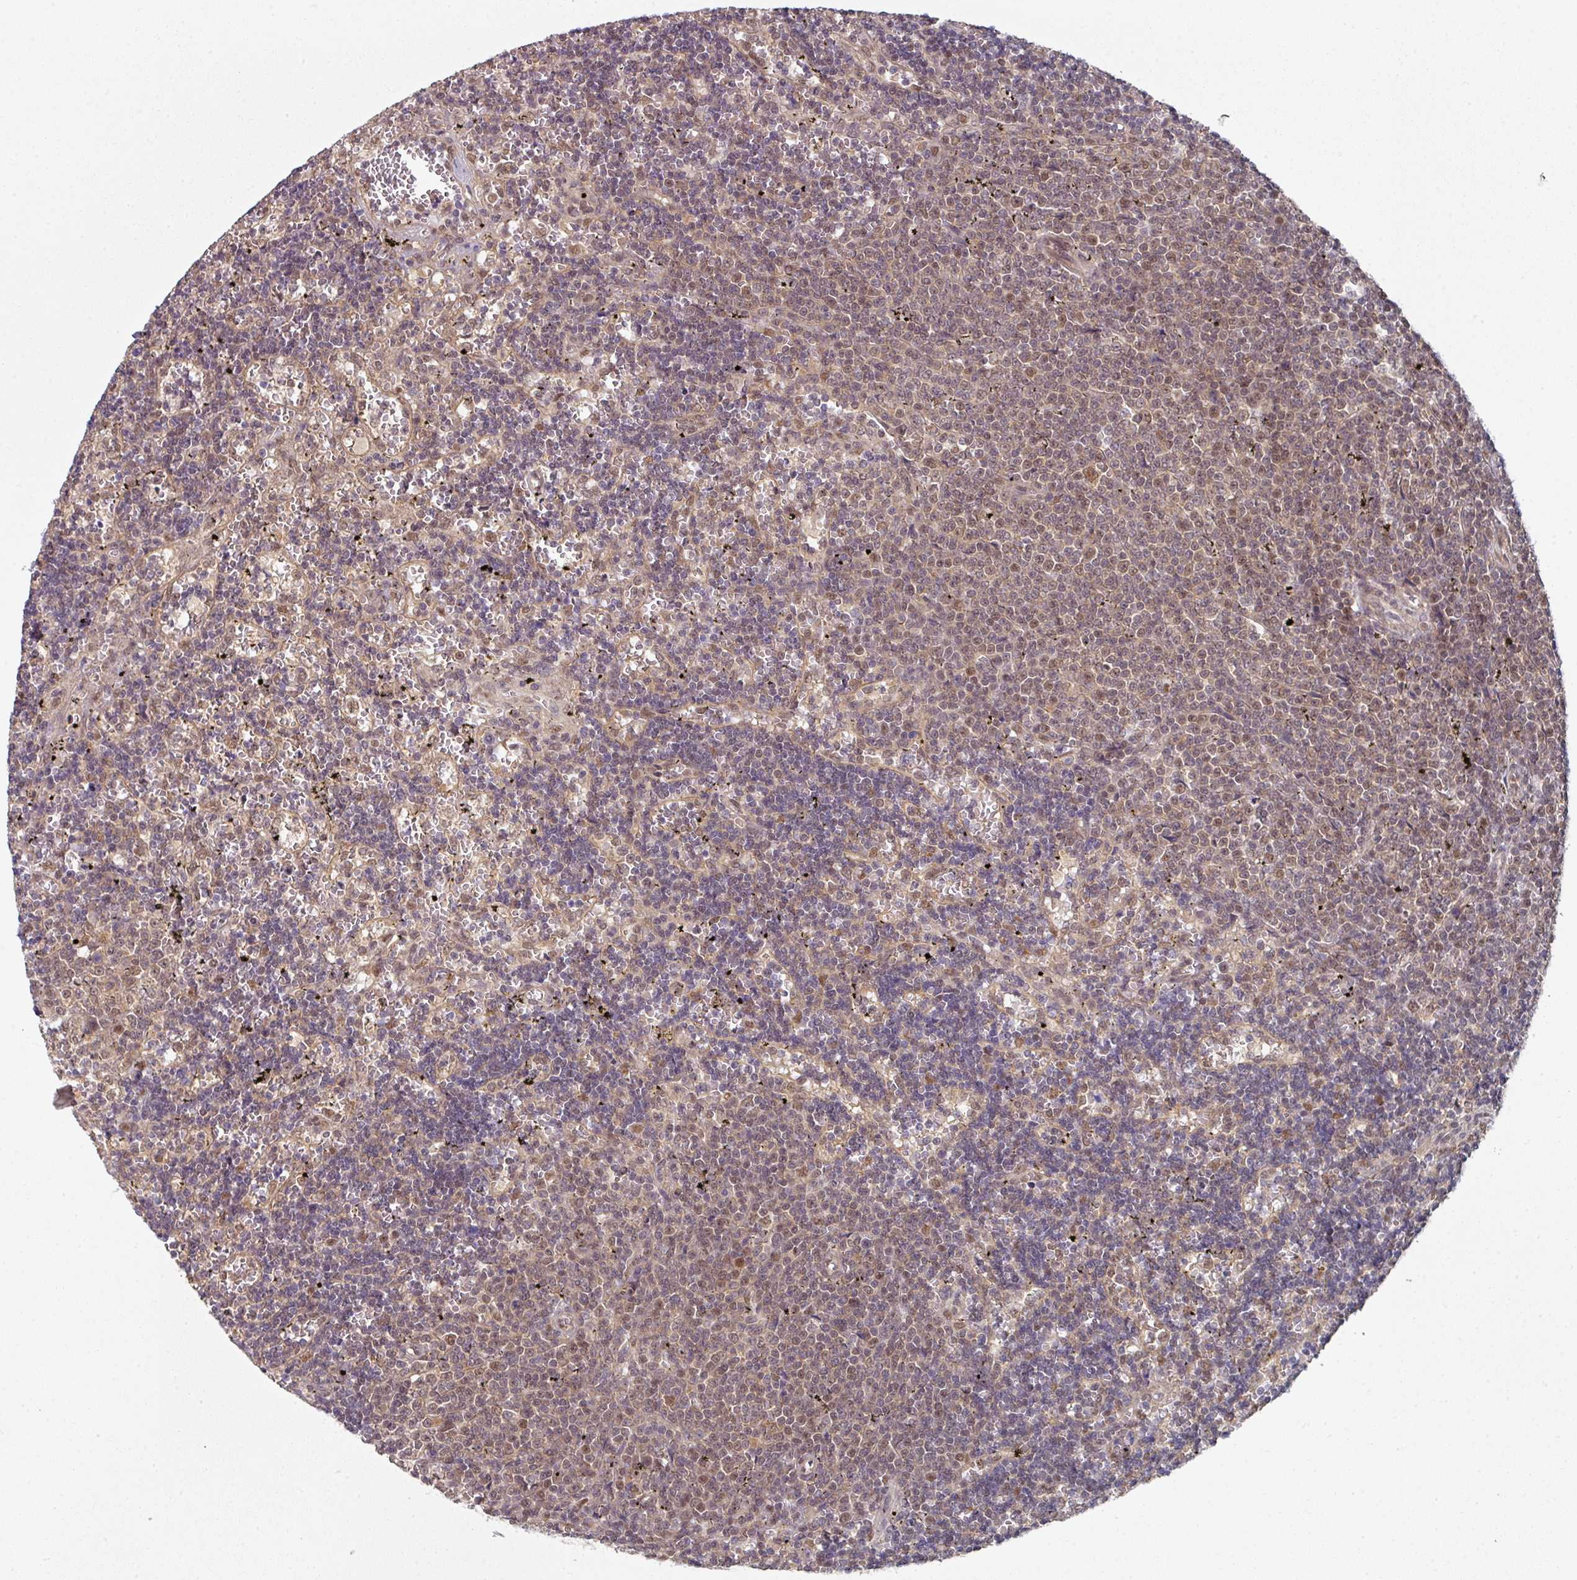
{"staining": {"intensity": "weak", "quantity": "25%-75%", "location": "nuclear"}, "tissue": "lymphoma", "cell_type": "Tumor cells", "image_type": "cancer", "snomed": [{"axis": "morphology", "description": "Malignant lymphoma, non-Hodgkin's type, Low grade"}, {"axis": "topography", "description": "Spleen"}], "caption": "Approximately 25%-75% of tumor cells in human malignant lymphoma, non-Hodgkin's type (low-grade) reveal weak nuclear protein staining as visualized by brown immunohistochemical staining.", "gene": "PSME3IP1", "patient": {"sex": "male", "age": 60}}